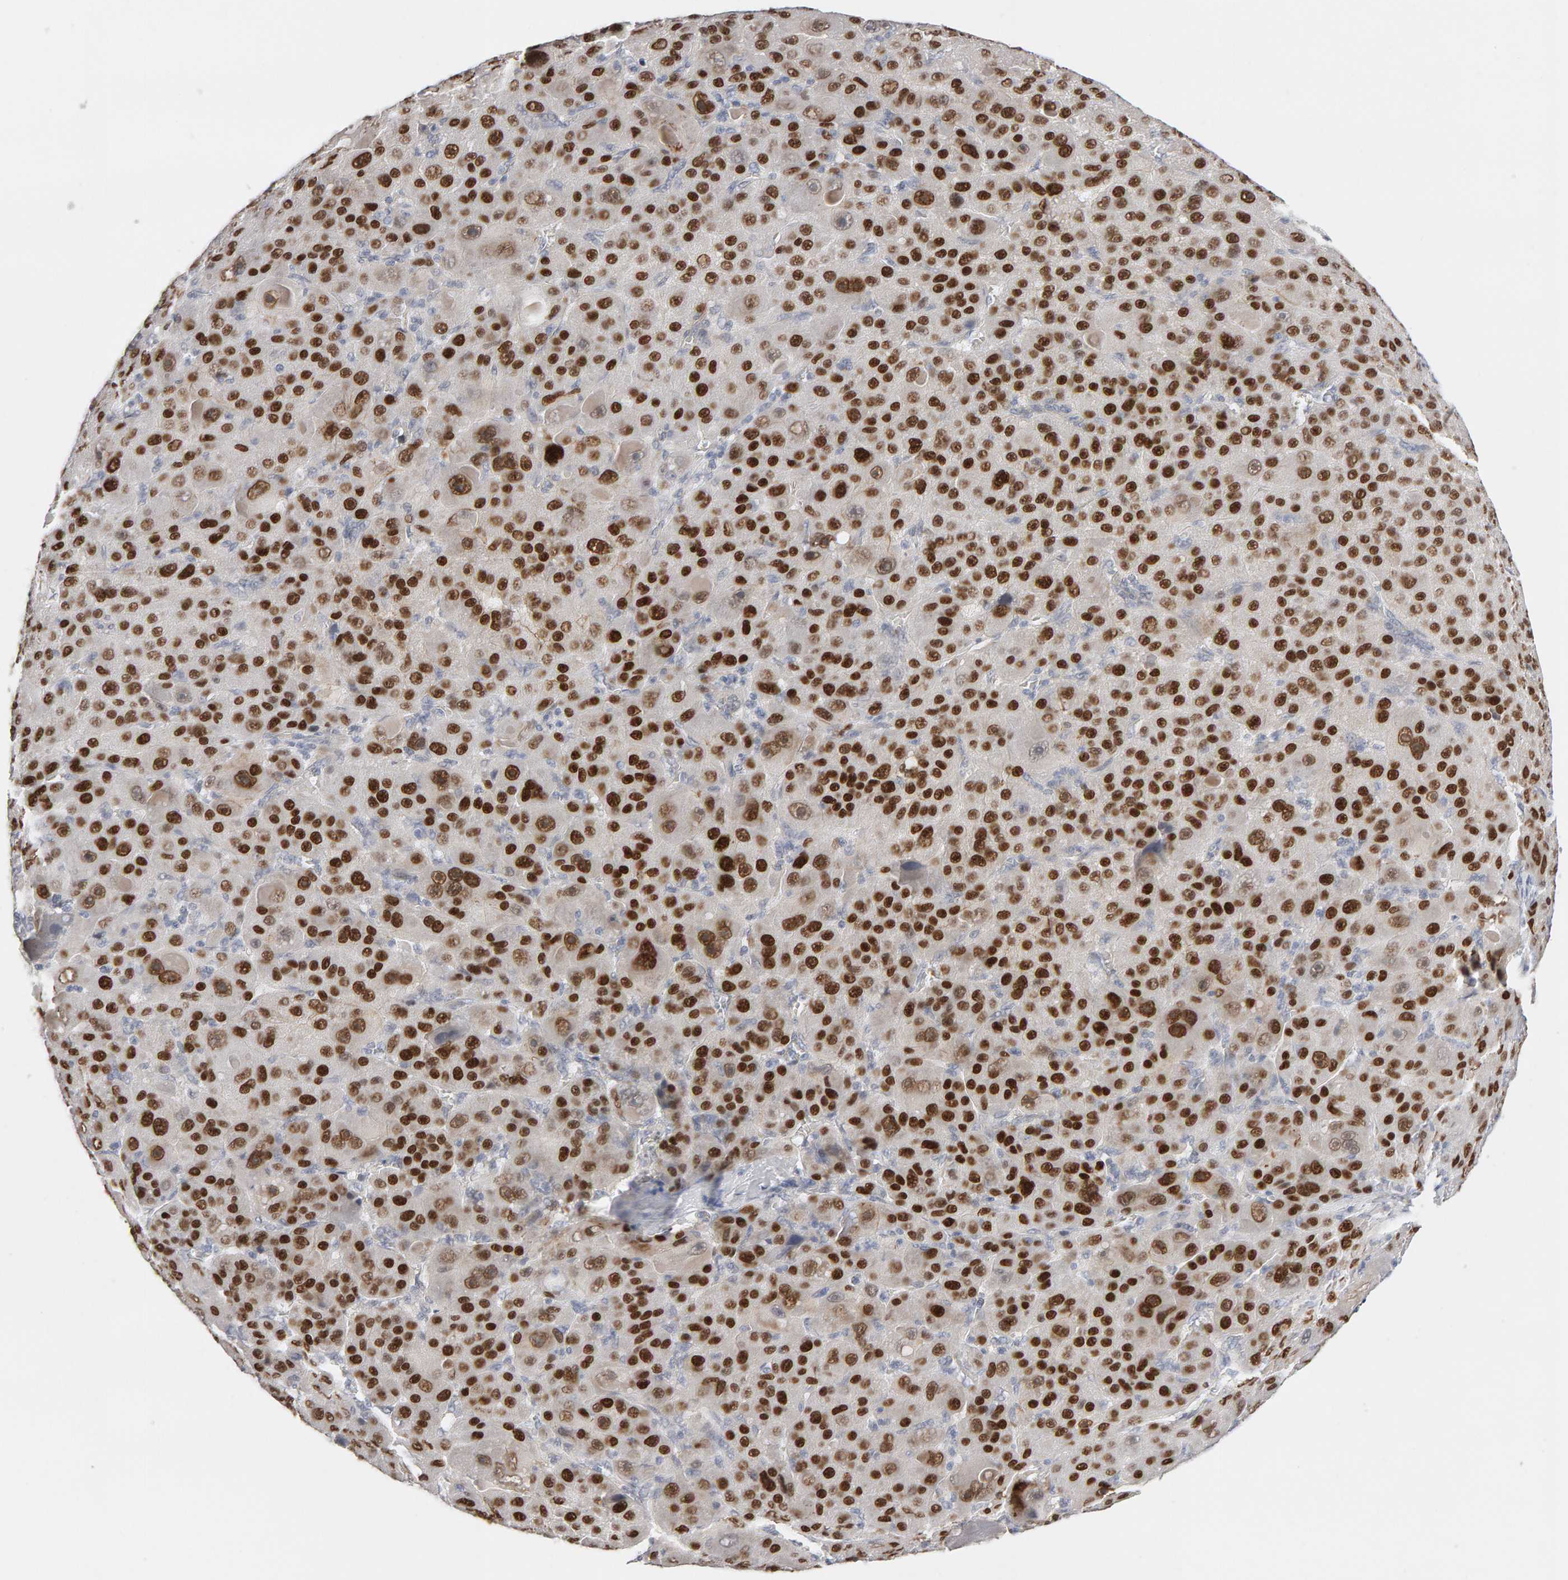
{"staining": {"intensity": "strong", "quantity": ">75%", "location": "nuclear"}, "tissue": "liver cancer", "cell_type": "Tumor cells", "image_type": "cancer", "snomed": [{"axis": "morphology", "description": "Carcinoma, Hepatocellular, NOS"}, {"axis": "topography", "description": "Liver"}], "caption": "A brown stain labels strong nuclear positivity of a protein in human hepatocellular carcinoma (liver) tumor cells.", "gene": "HNF4A", "patient": {"sex": "male", "age": 76}}